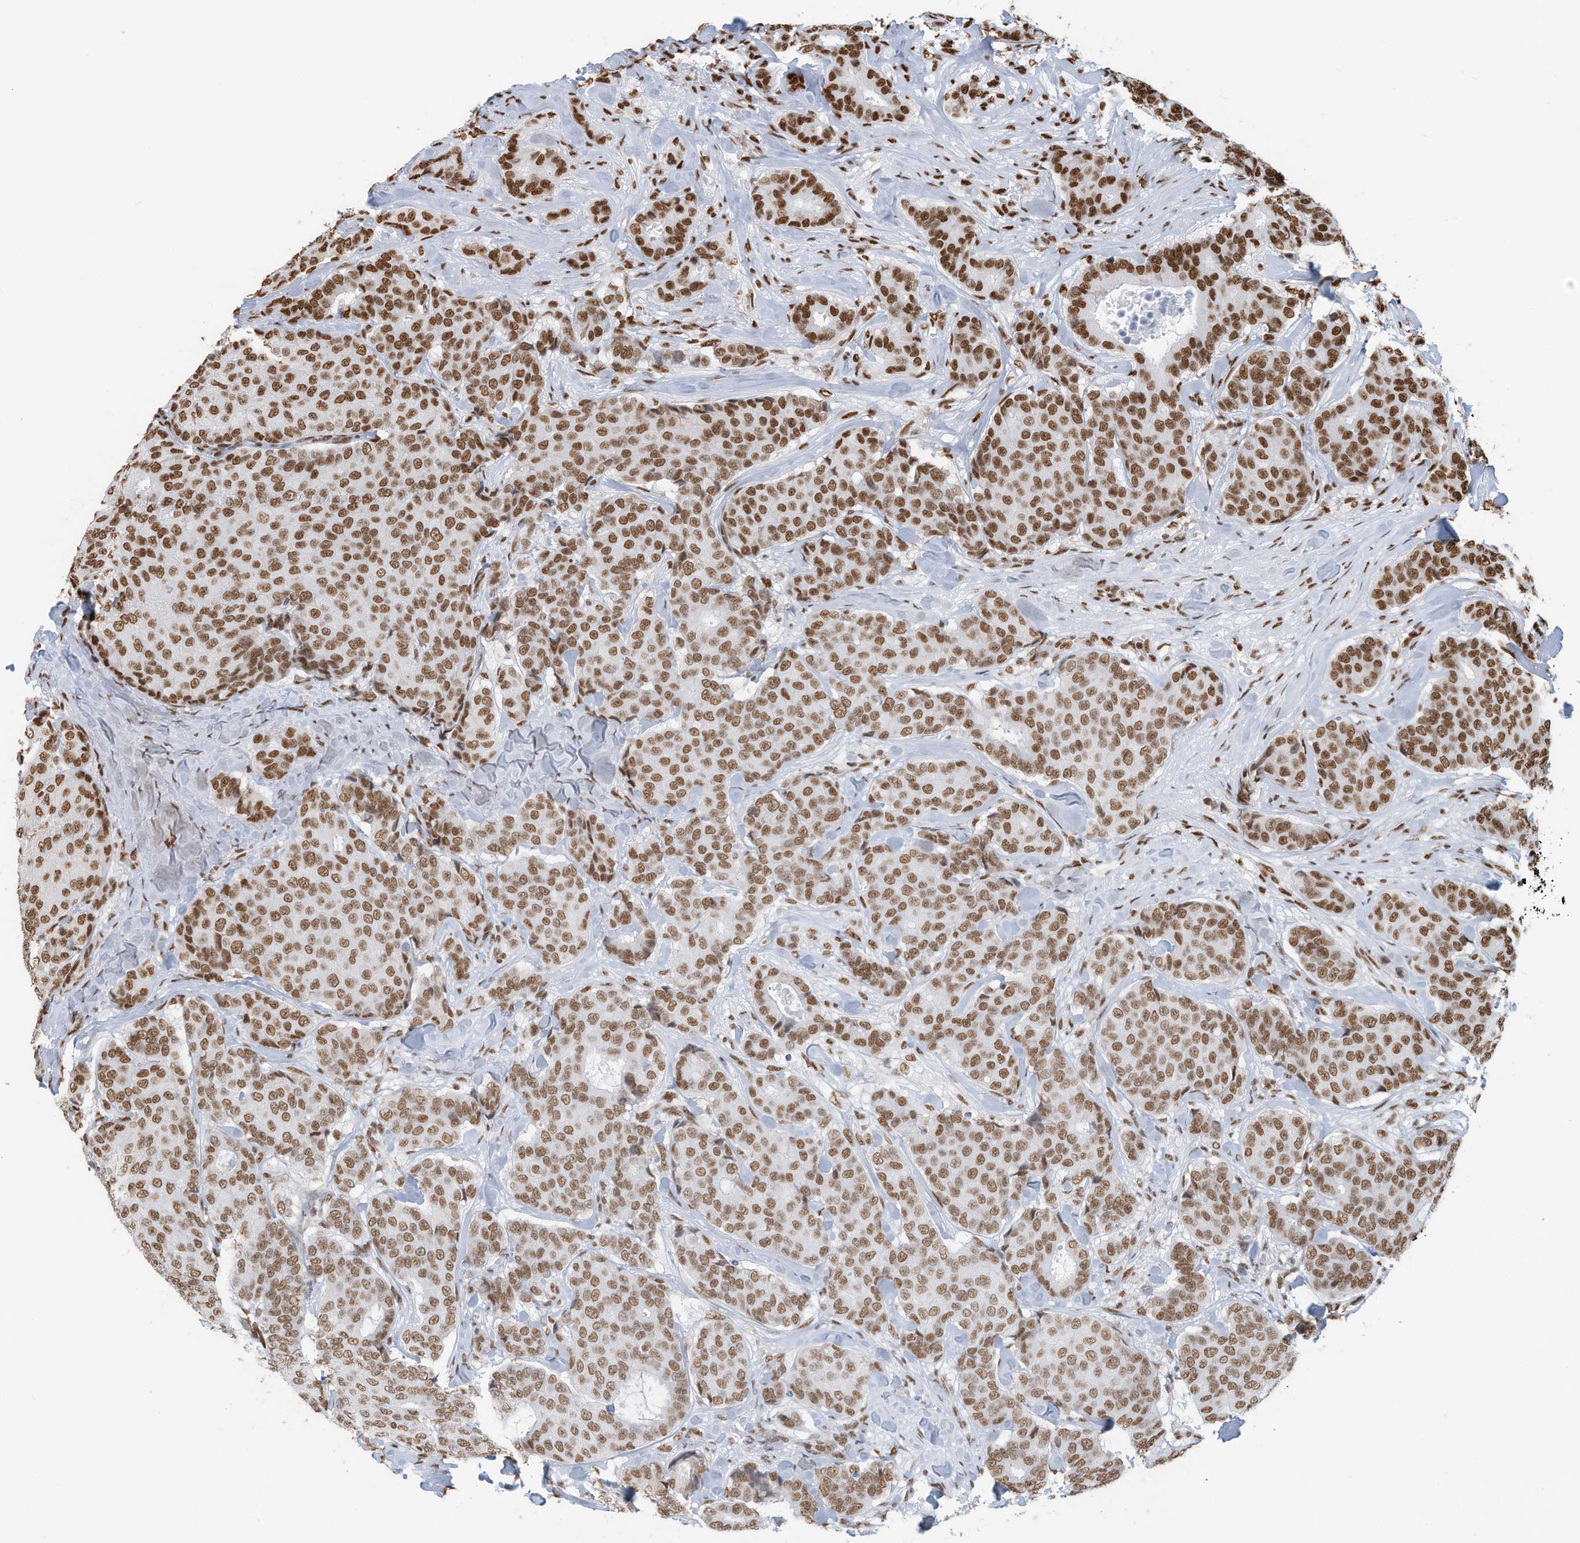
{"staining": {"intensity": "moderate", "quantity": ">75%", "location": "nuclear"}, "tissue": "breast cancer", "cell_type": "Tumor cells", "image_type": "cancer", "snomed": [{"axis": "morphology", "description": "Duct carcinoma"}, {"axis": "topography", "description": "Breast"}], "caption": "About >75% of tumor cells in breast cancer (infiltrating ductal carcinoma) show moderate nuclear protein expression as visualized by brown immunohistochemical staining.", "gene": "SARNP", "patient": {"sex": "female", "age": 75}}